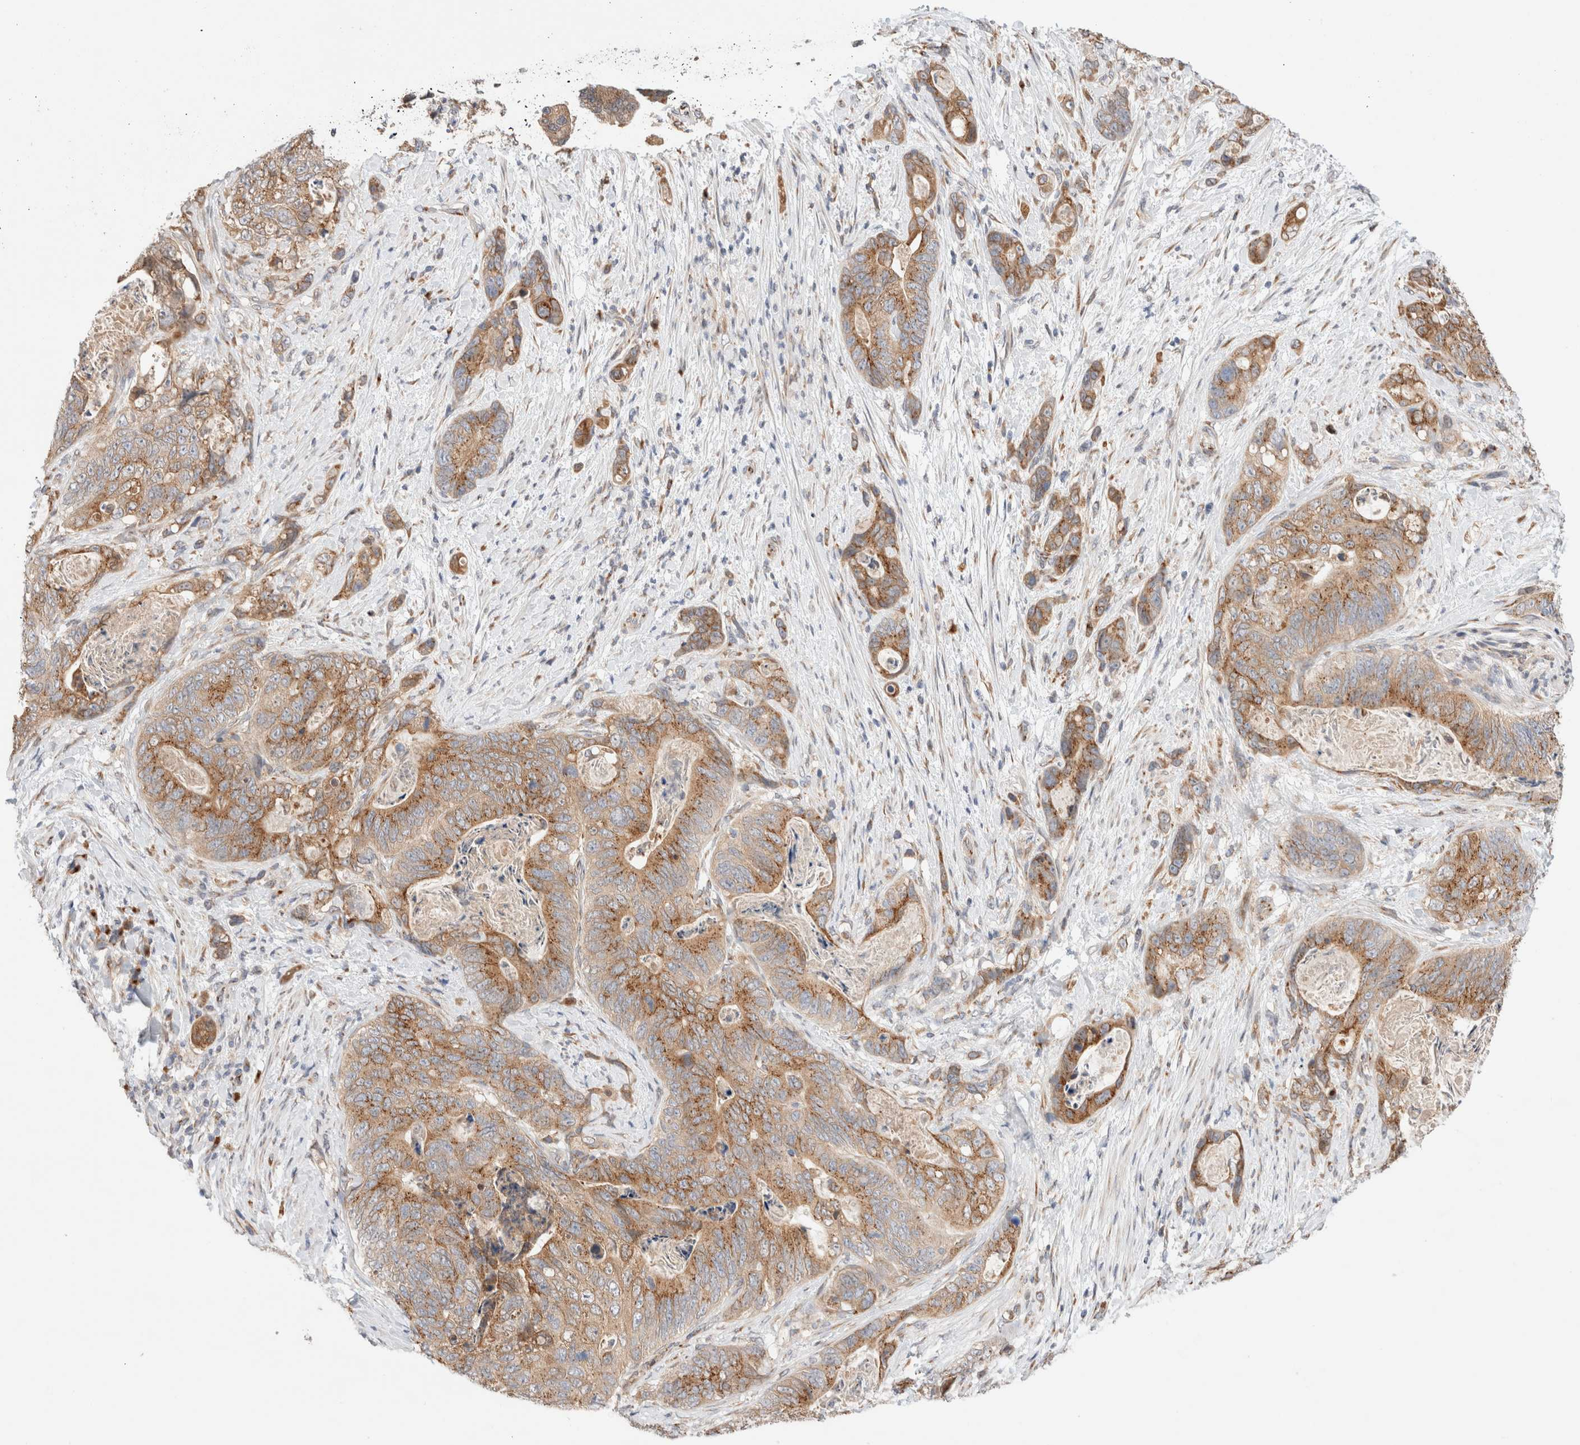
{"staining": {"intensity": "moderate", "quantity": ">75%", "location": "cytoplasmic/membranous"}, "tissue": "stomach cancer", "cell_type": "Tumor cells", "image_type": "cancer", "snomed": [{"axis": "morphology", "description": "Normal tissue, NOS"}, {"axis": "morphology", "description": "Adenocarcinoma, NOS"}, {"axis": "topography", "description": "Stomach"}], "caption": "Immunohistochemistry (IHC) image of neoplastic tissue: human stomach cancer stained using immunohistochemistry displays medium levels of moderate protein expression localized specifically in the cytoplasmic/membranous of tumor cells, appearing as a cytoplasmic/membranous brown color.", "gene": "LMAN2L", "patient": {"sex": "female", "age": 89}}